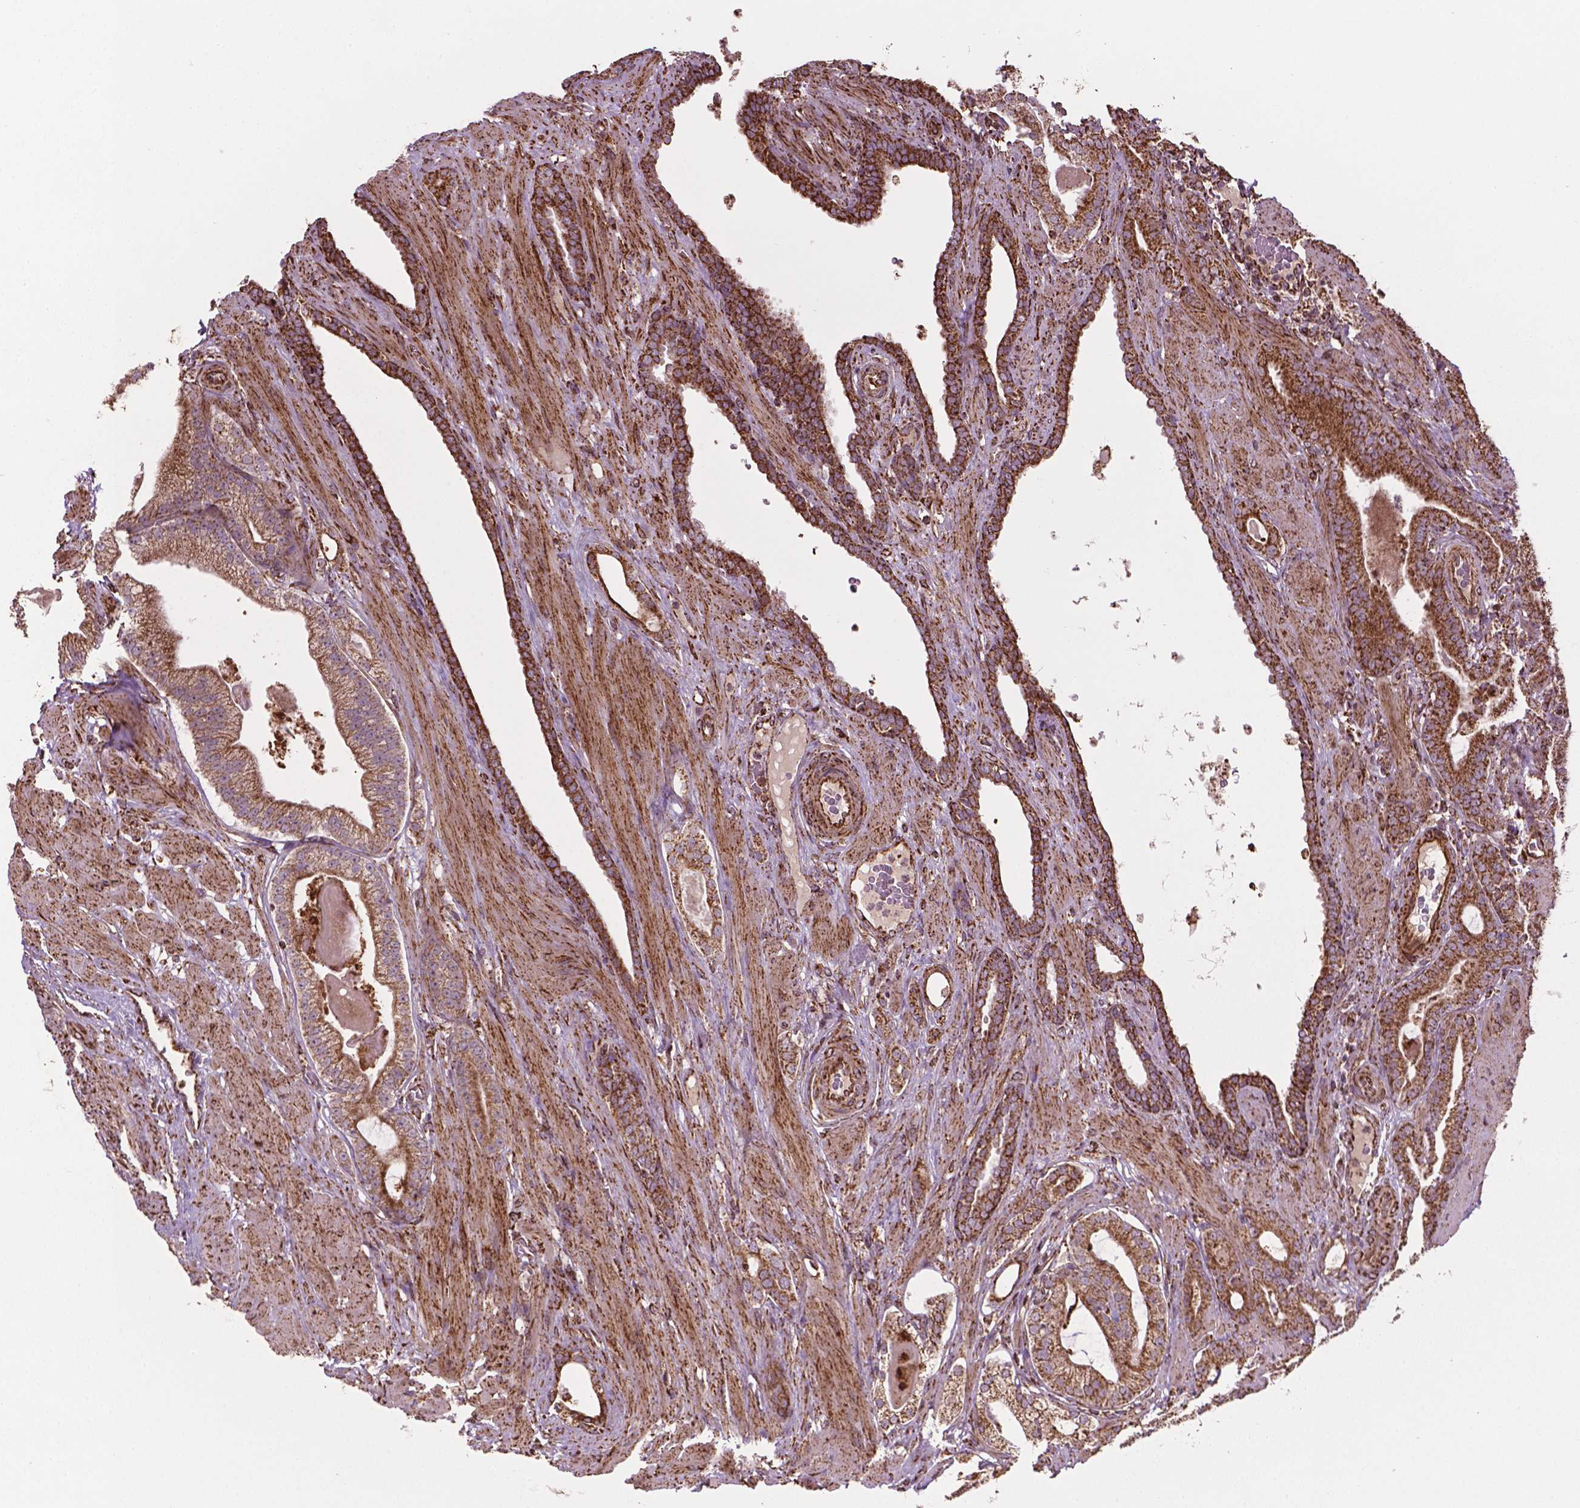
{"staining": {"intensity": "moderate", "quantity": ">75%", "location": "cytoplasmic/membranous"}, "tissue": "prostate cancer", "cell_type": "Tumor cells", "image_type": "cancer", "snomed": [{"axis": "morphology", "description": "Adenocarcinoma, Low grade"}, {"axis": "topography", "description": "Prostate"}], "caption": "Protein positivity by IHC exhibits moderate cytoplasmic/membranous staining in about >75% of tumor cells in prostate cancer.", "gene": "HS3ST3A1", "patient": {"sex": "male", "age": 57}}